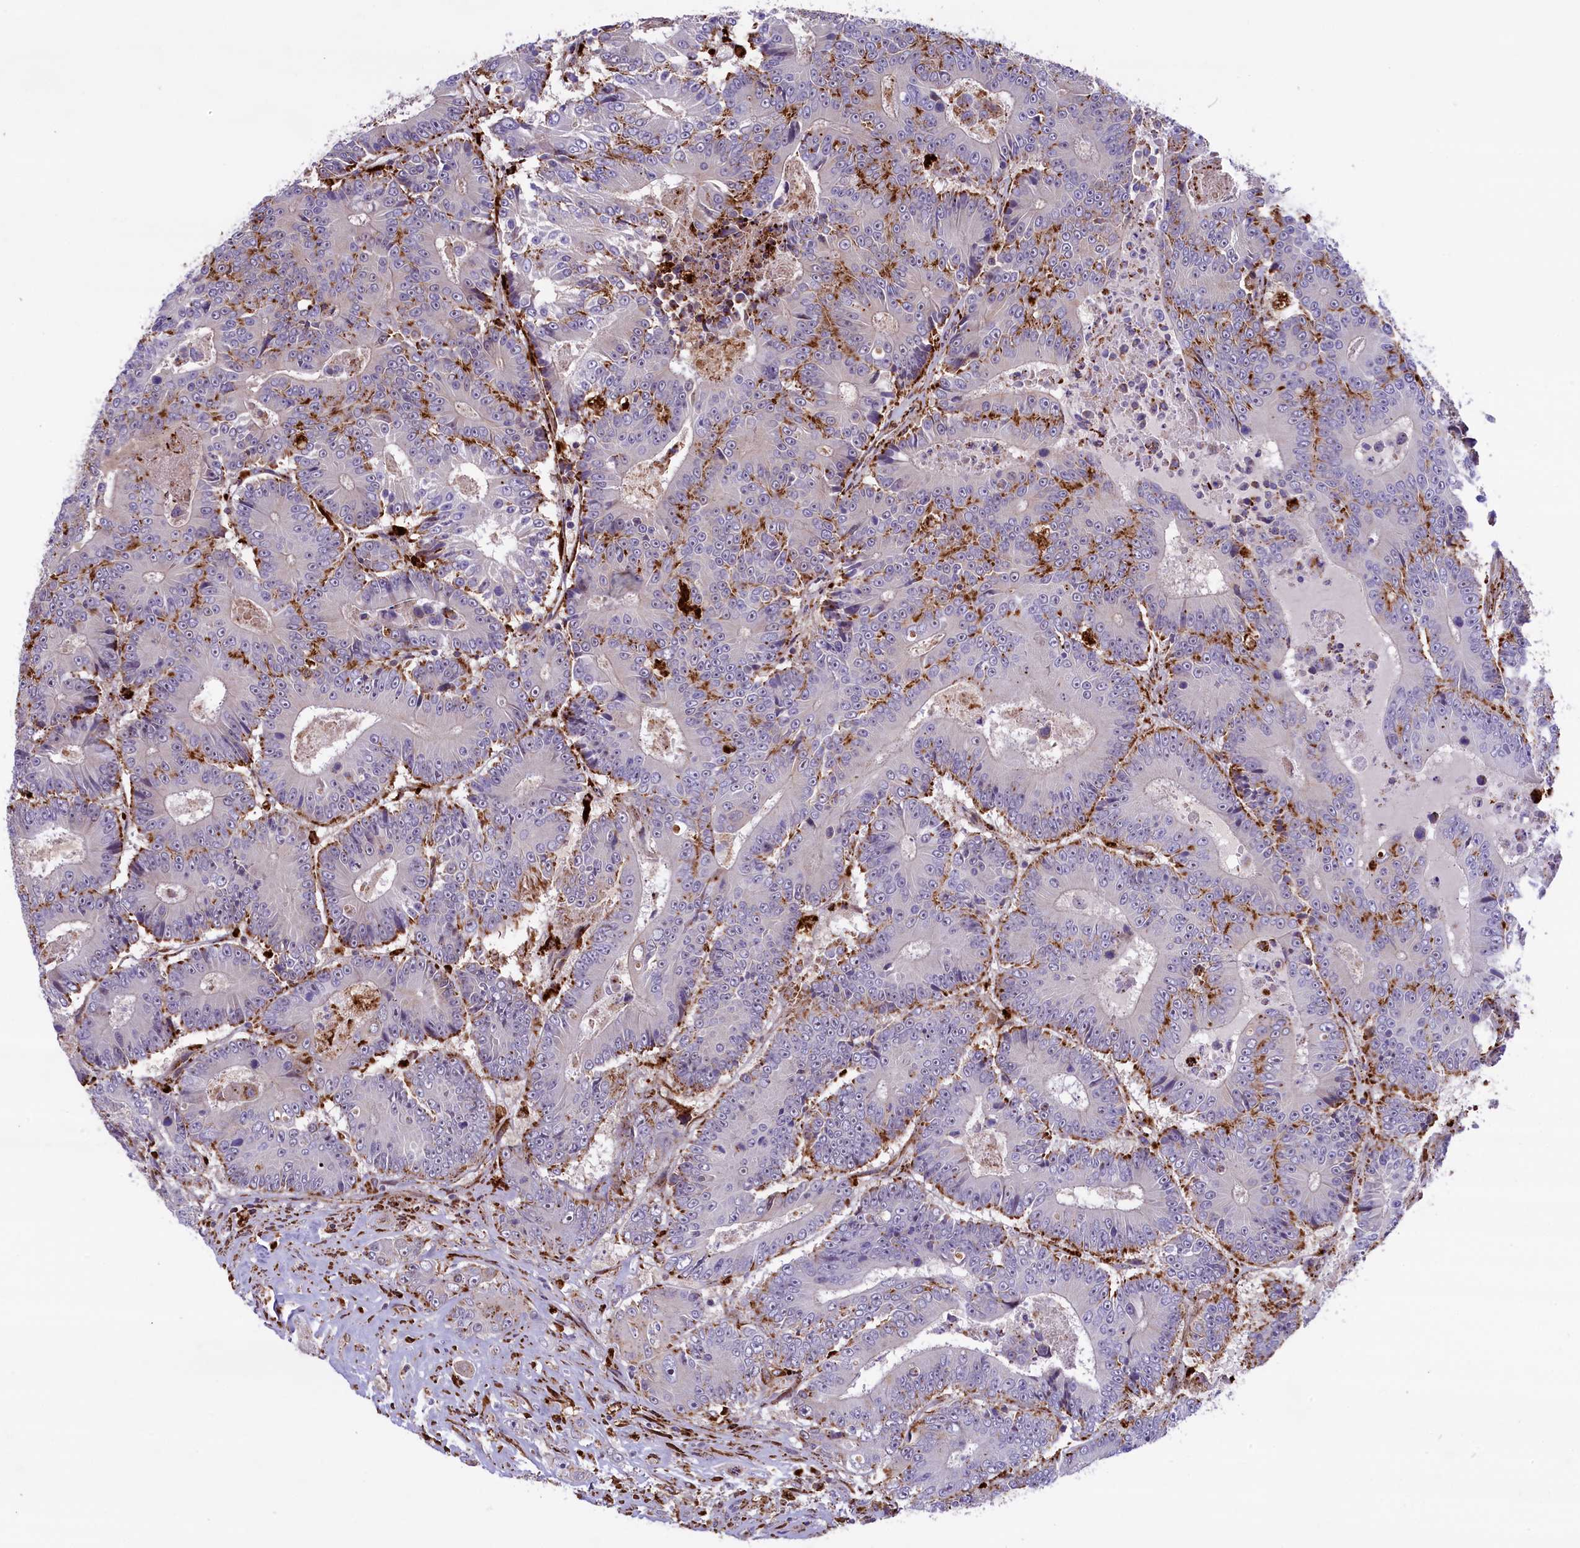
{"staining": {"intensity": "negative", "quantity": "none", "location": "none"}, "tissue": "colorectal cancer", "cell_type": "Tumor cells", "image_type": "cancer", "snomed": [{"axis": "morphology", "description": "Adenocarcinoma, NOS"}, {"axis": "topography", "description": "Colon"}], "caption": "High power microscopy micrograph of an IHC micrograph of adenocarcinoma (colorectal), revealing no significant positivity in tumor cells.", "gene": "MAN2B1", "patient": {"sex": "male", "age": 83}}